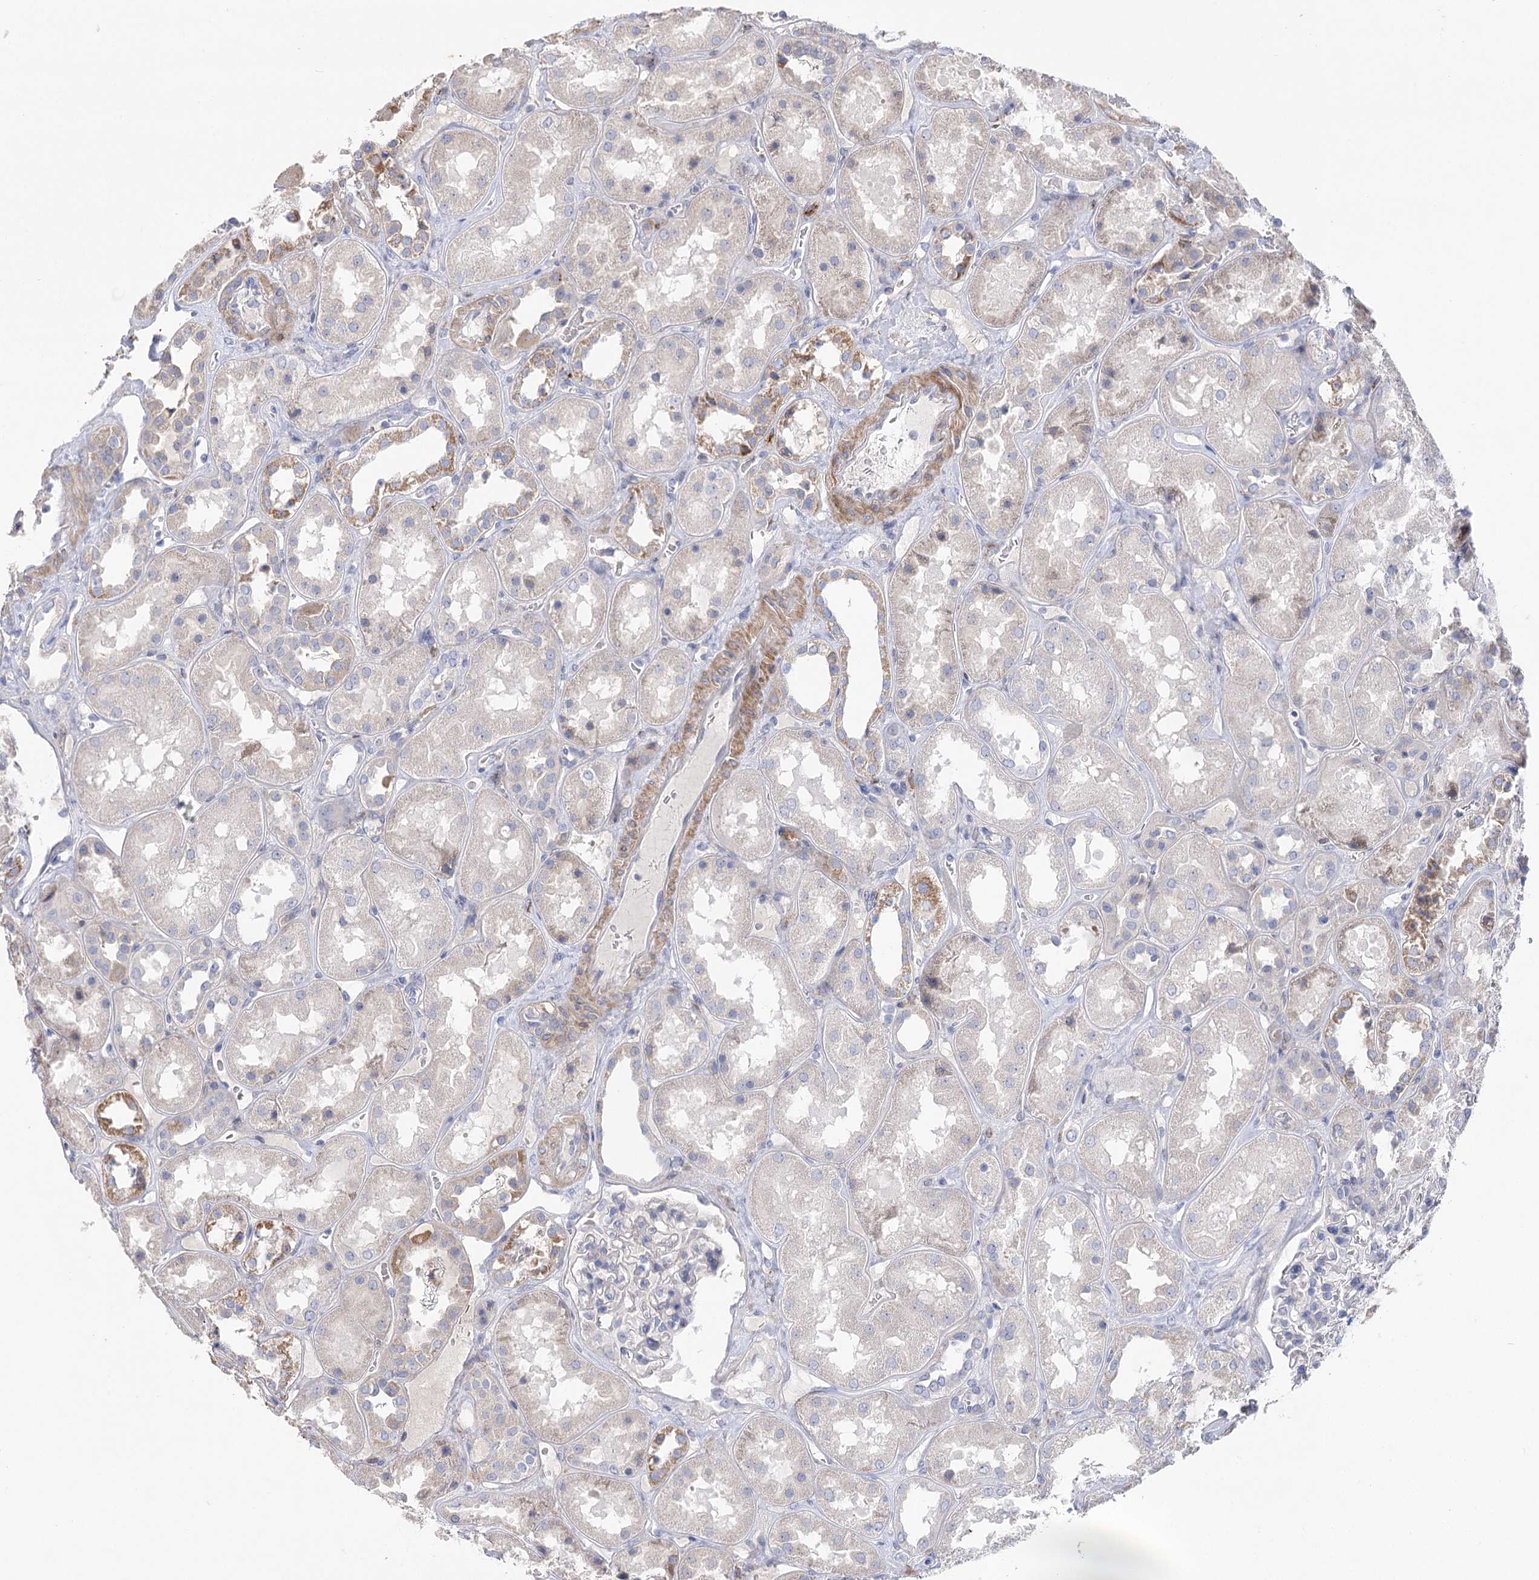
{"staining": {"intensity": "negative", "quantity": "none", "location": "none"}, "tissue": "kidney", "cell_type": "Cells in glomeruli", "image_type": "normal", "snomed": [{"axis": "morphology", "description": "Normal tissue, NOS"}, {"axis": "topography", "description": "Kidney"}], "caption": "An image of kidney stained for a protein demonstrates no brown staining in cells in glomeruli. Brightfield microscopy of immunohistochemistry stained with DAB (3,3'-diaminobenzidine) (brown) and hematoxylin (blue), captured at high magnification.", "gene": "NRAP", "patient": {"sex": "male", "age": 70}}